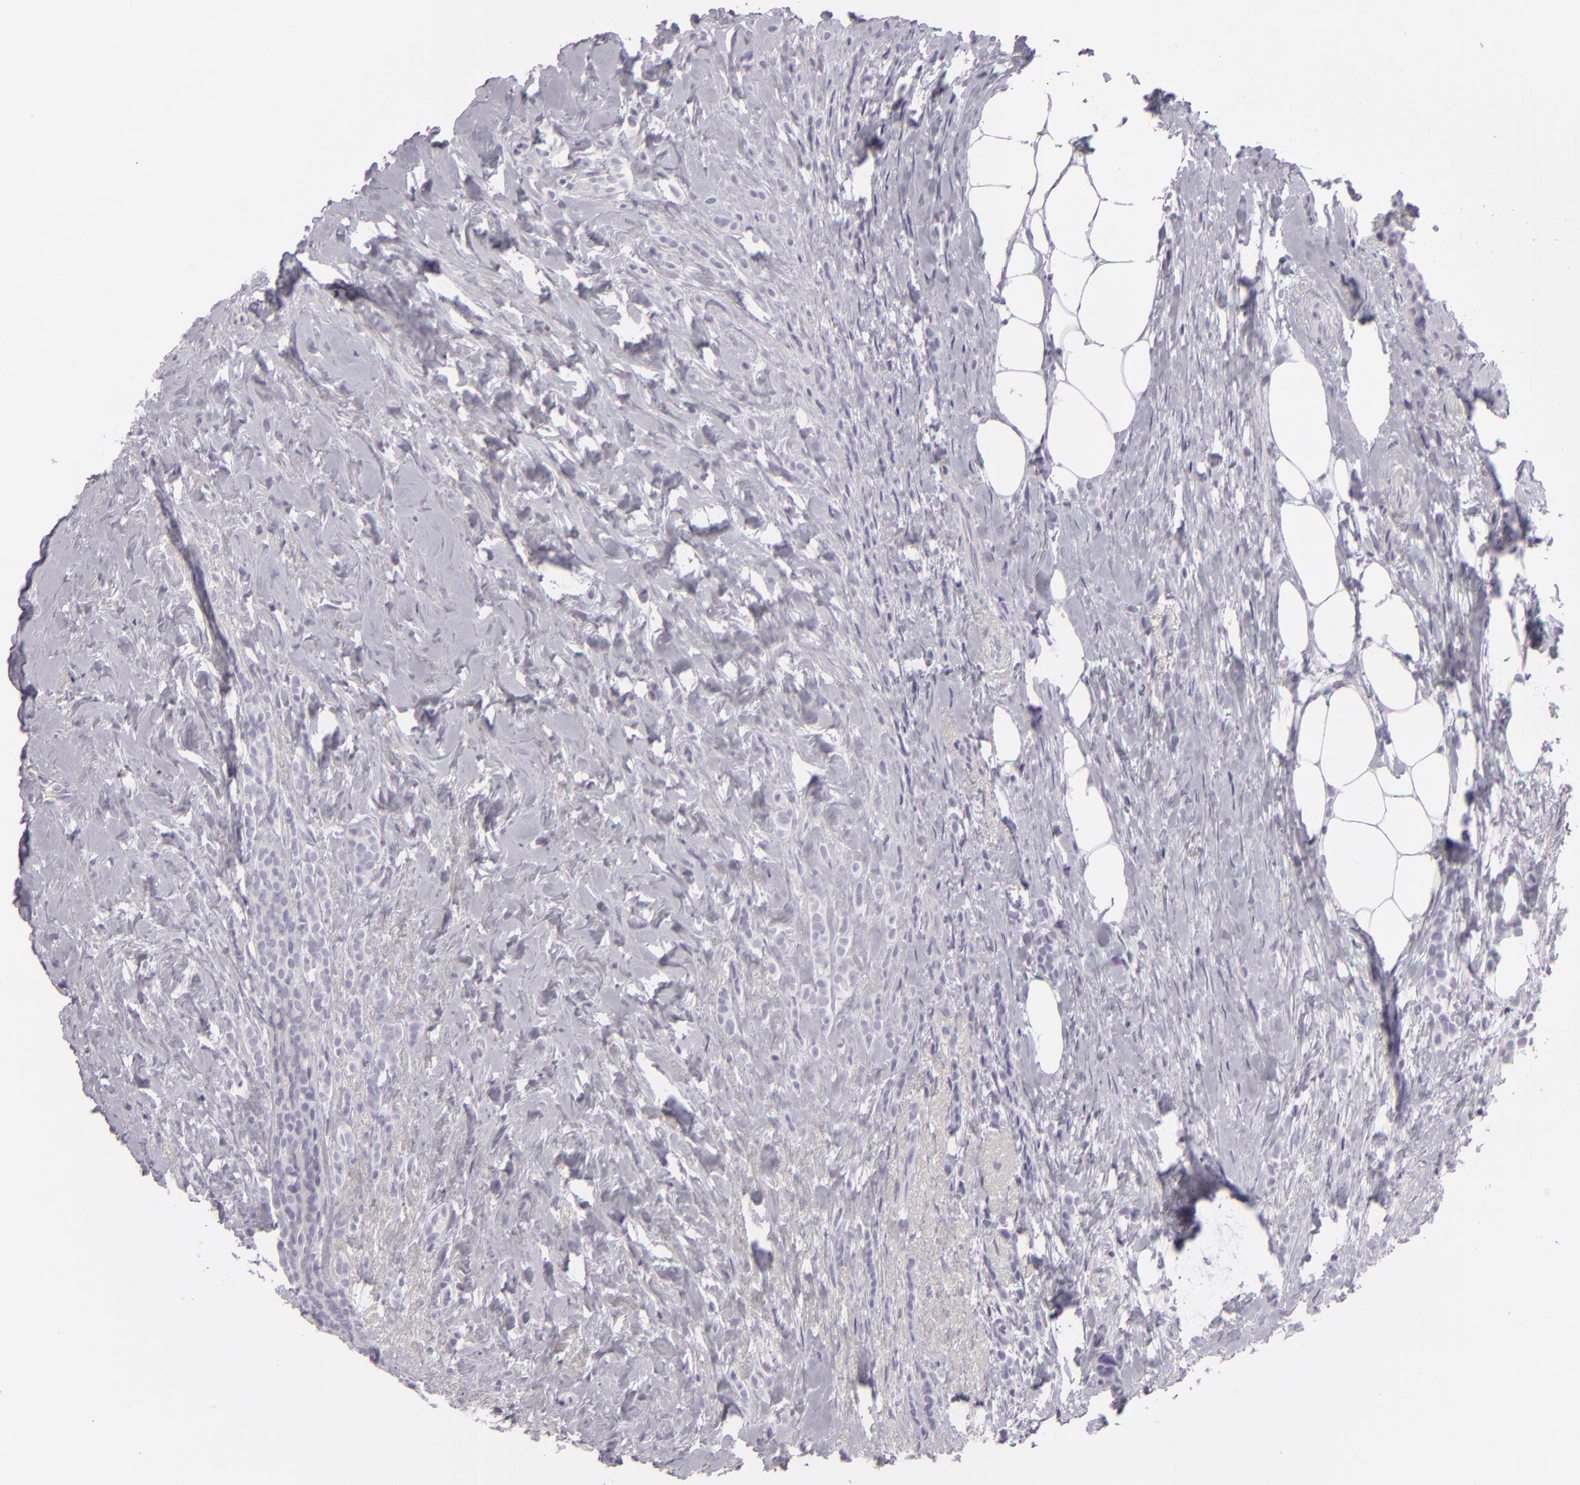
{"staining": {"intensity": "negative", "quantity": "none", "location": "none"}, "tissue": "breast cancer", "cell_type": "Tumor cells", "image_type": "cancer", "snomed": [{"axis": "morphology", "description": "Lobular carcinoma"}, {"axis": "topography", "description": "Breast"}], "caption": "An image of human lobular carcinoma (breast) is negative for staining in tumor cells.", "gene": "CDX2", "patient": {"sex": "female", "age": 56}}